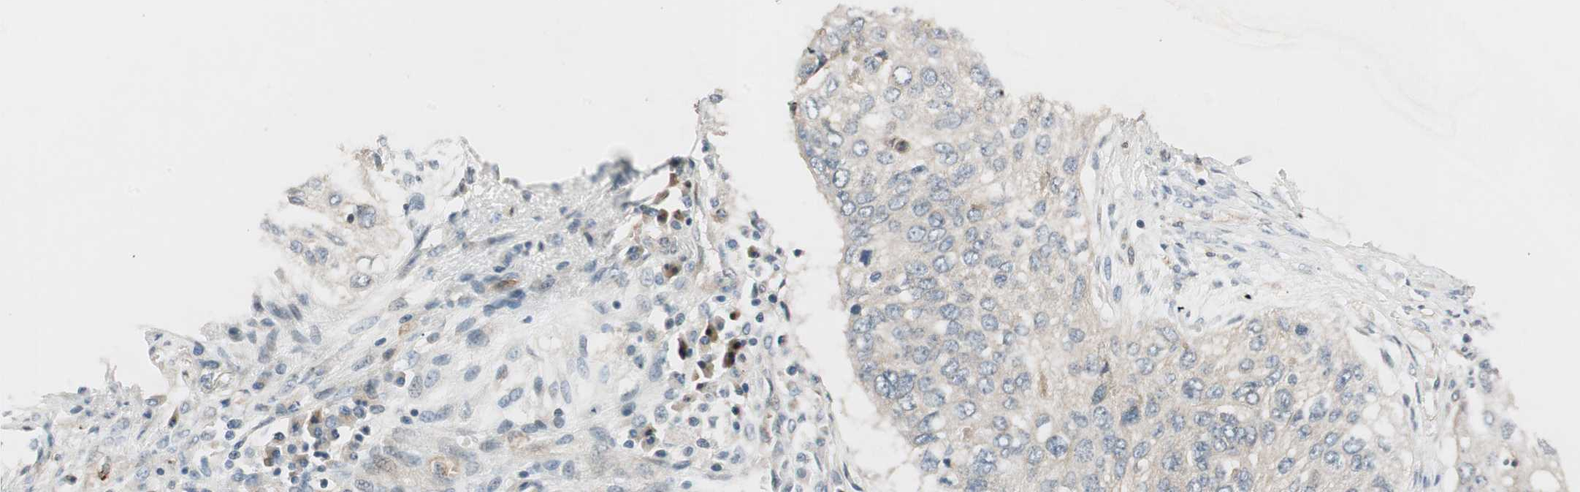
{"staining": {"intensity": "negative", "quantity": "none", "location": "none"}, "tissue": "lung cancer", "cell_type": "Tumor cells", "image_type": "cancer", "snomed": [{"axis": "morphology", "description": "Squamous cell carcinoma, NOS"}, {"axis": "topography", "description": "Lung"}], "caption": "This is an immunohistochemistry (IHC) photomicrograph of lung cancer. There is no staining in tumor cells.", "gene": "CGRRF1", "patient": {"sex": "female", "age": 63}}